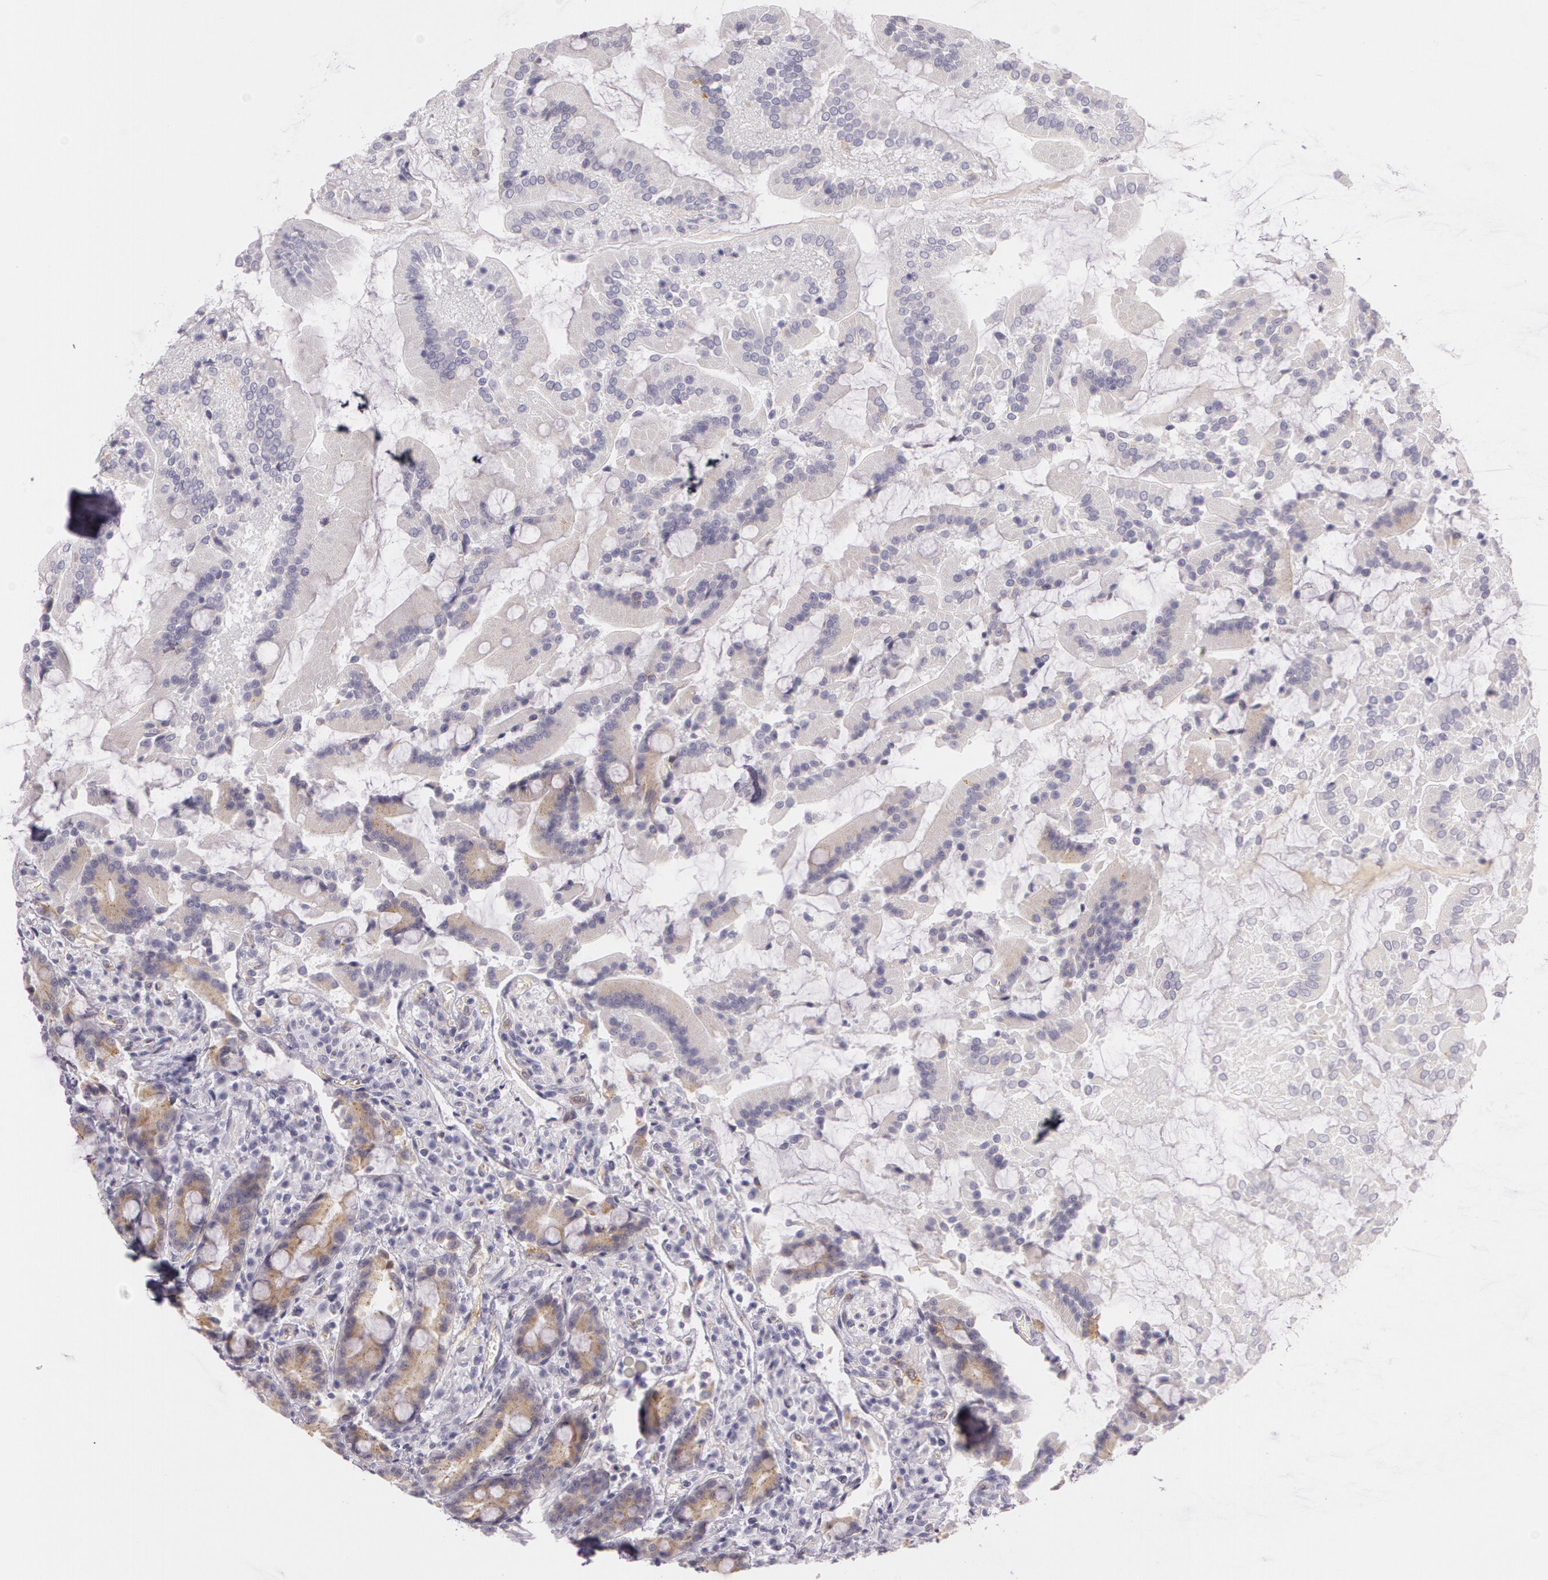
{"staining": {"intensity": "moderate", "quantity": ">75%", "location": "cytoplasmic/membranous"}, "tissue": "duodenum", "cell_type": "Glandular cells", "image_type": "normal", "snomed": [{"axis": "morphology", "description": "Normal tissue, NOS"}, {"axis": "topography", "description": "Duodenum"}], "caption": "Brown immunohistochemical staining in benign human duodenum exhibits moderate cytoplasmic/membranous expression in about >75% of glandular cells. (brown staining indicates protein expression, while blue staining denotes nuclei).", "gene": "APP", "patient": {"sex": "female", "age": 64}}